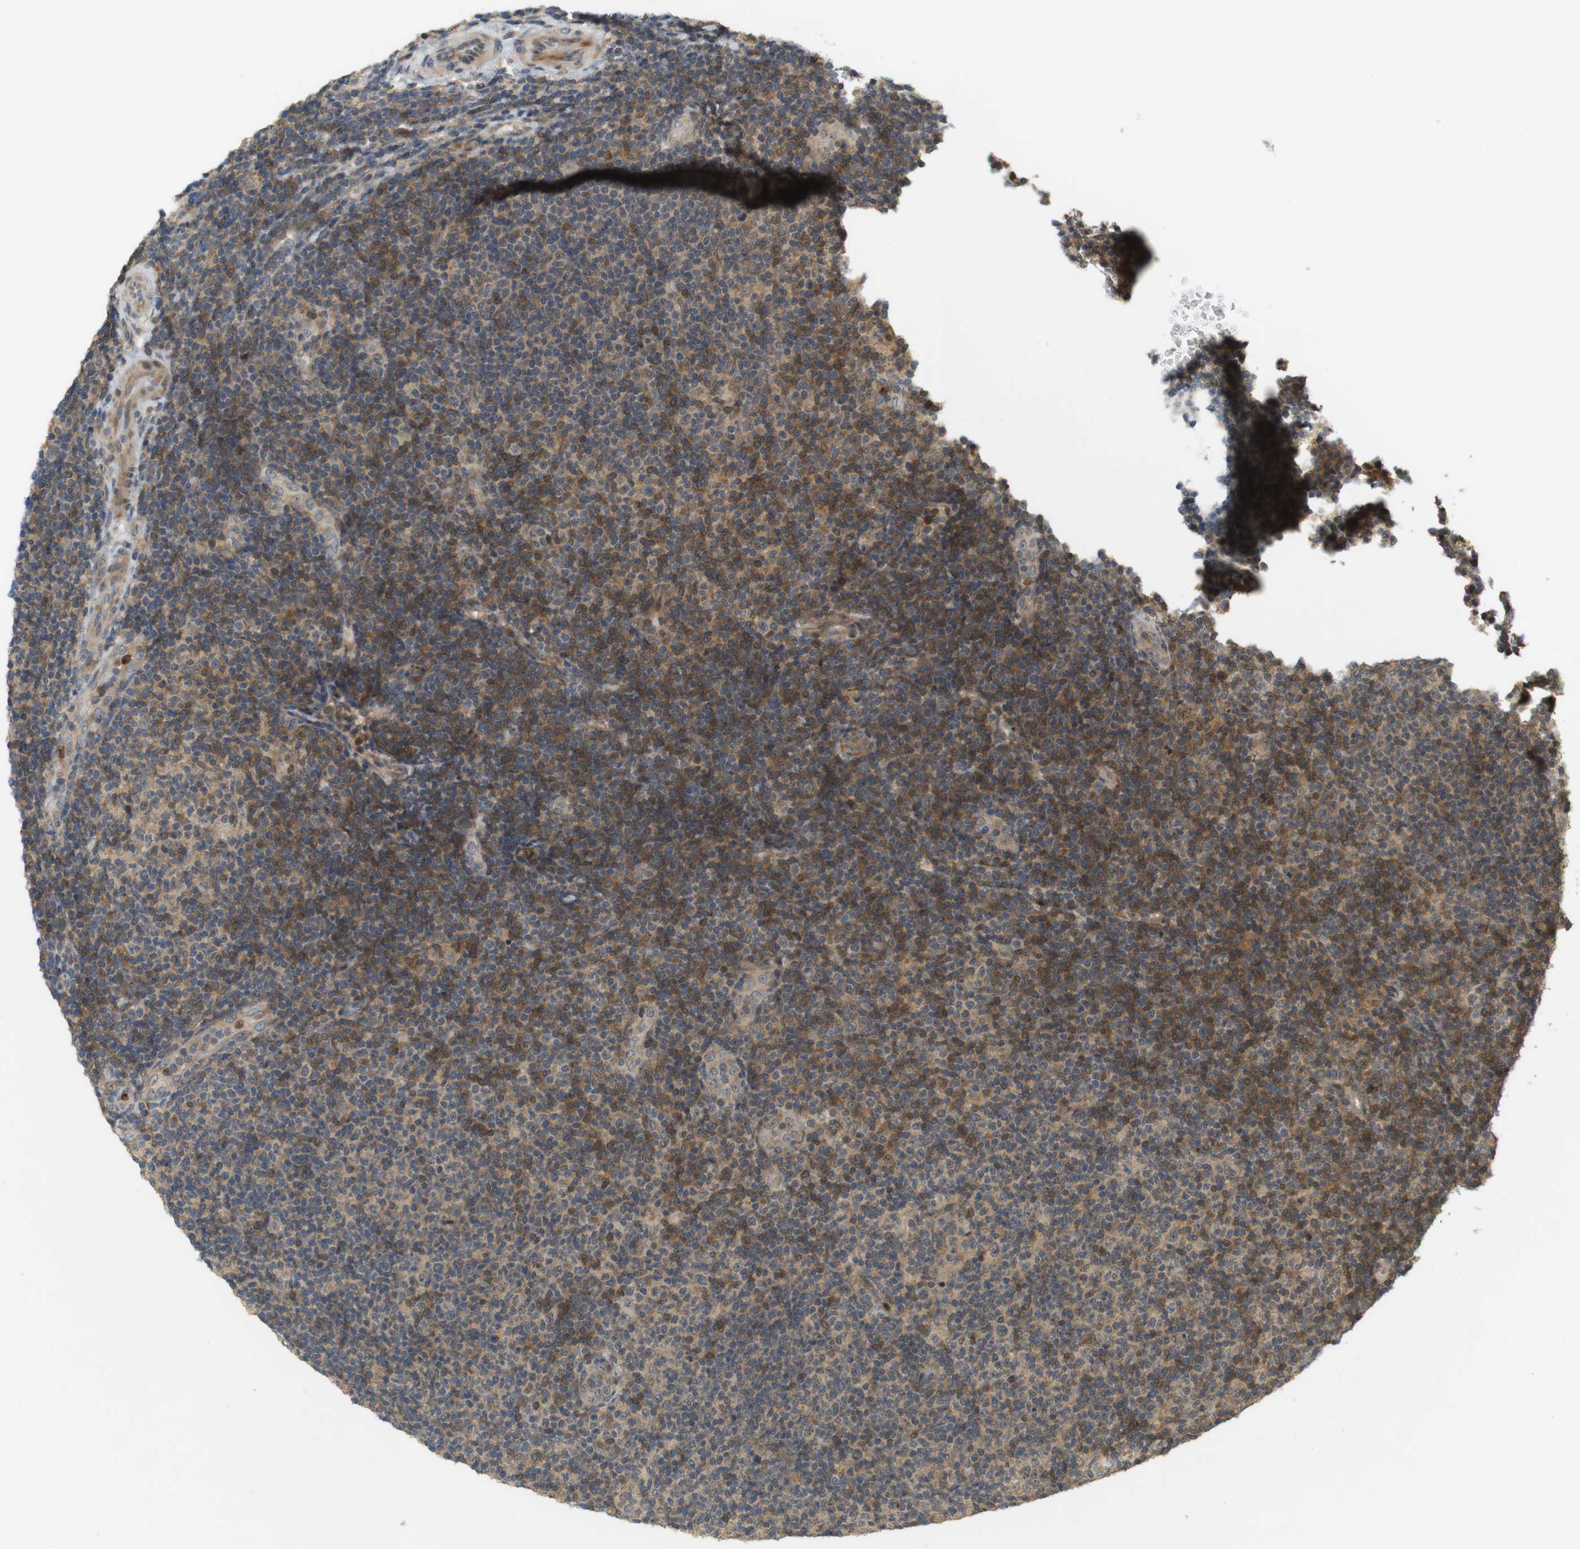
{"staining": {"intensity": "moderate", "quantity": "25%-75%", "location": "cytoplasmic/membranous,nuclear"}, "tissue": "lymphoma", "cell_type": "Tumor cells", "image_type": "cancer", "snomed": [{"axis": "morphology", "description": "Malignant lymphoma, non-Hodgkin's type, Low grade"}, {"axis": "topography", "description": "Lymph node"}], "caption": "Protein positivity by immunohistochemistry exhibits moderate cytoplasmic/membranous and nuclear staining in approximately 25%-75% of tumor cells in lymphoma. The staining was performed using DAB, with brown indicating positive protein expression. Nuclei are stained blue with hematoxylin.", "gene": "TMX3", "patient": {"sex": "male", "age": 83}}